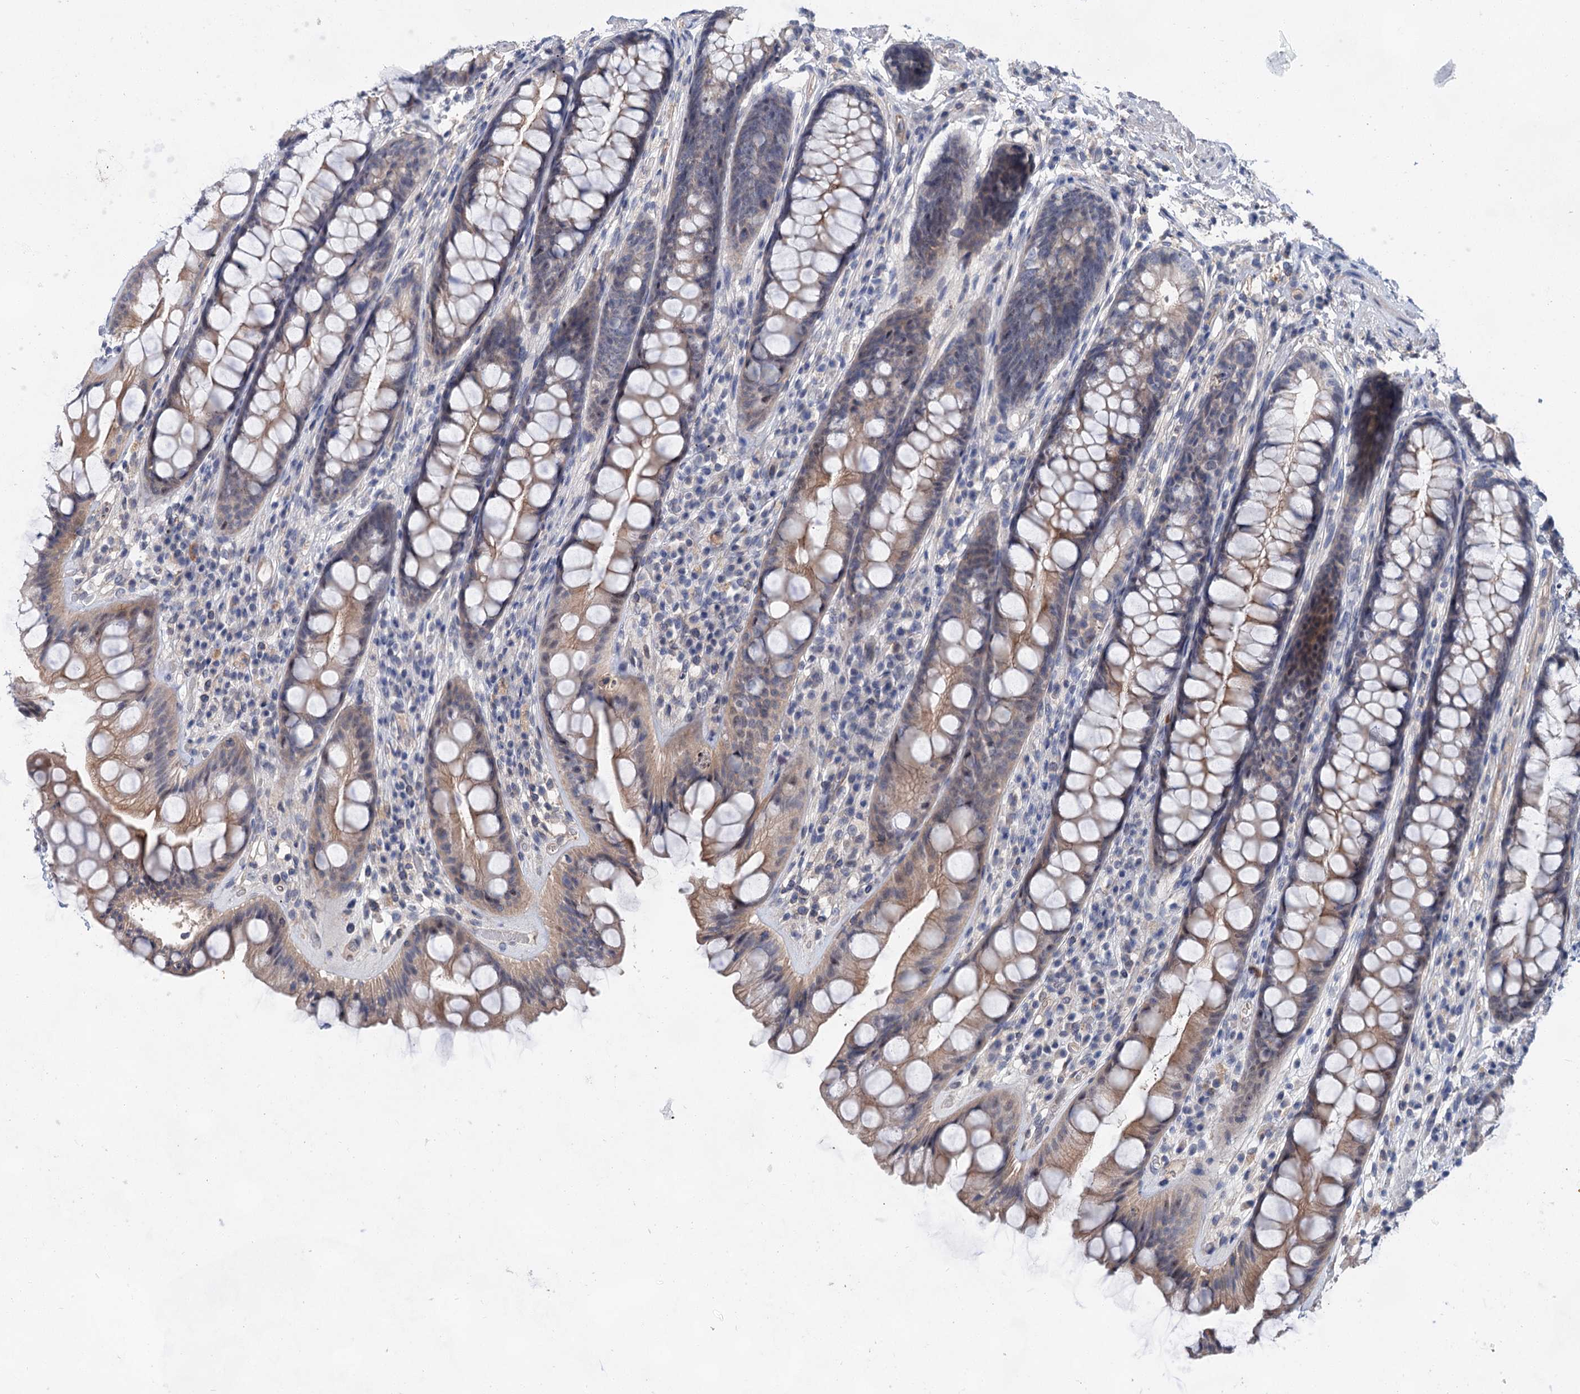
{"staining": {"intensity": "weak", "quantity": ">75%", "location": "cytoplasmic/membranous"}, "tissue": "rectum", "cell_type": "Glandular cells", "image_type": "normal", "snomed": [{"axis": "morphology", "description": "Normal tissue, NOS"}, {"axis": "topography", "description": "Rectum"}], "caption": "Glandular cells reveal low levels of weak cytoplasmic/membranous expression in approximately >75% of cells in unremarkable human rectum. The protein of interest is shown in brown color, while the nuclei are stained blue.", "gene": "MORN3", "patient": {"sex": "male", "age": 74}}